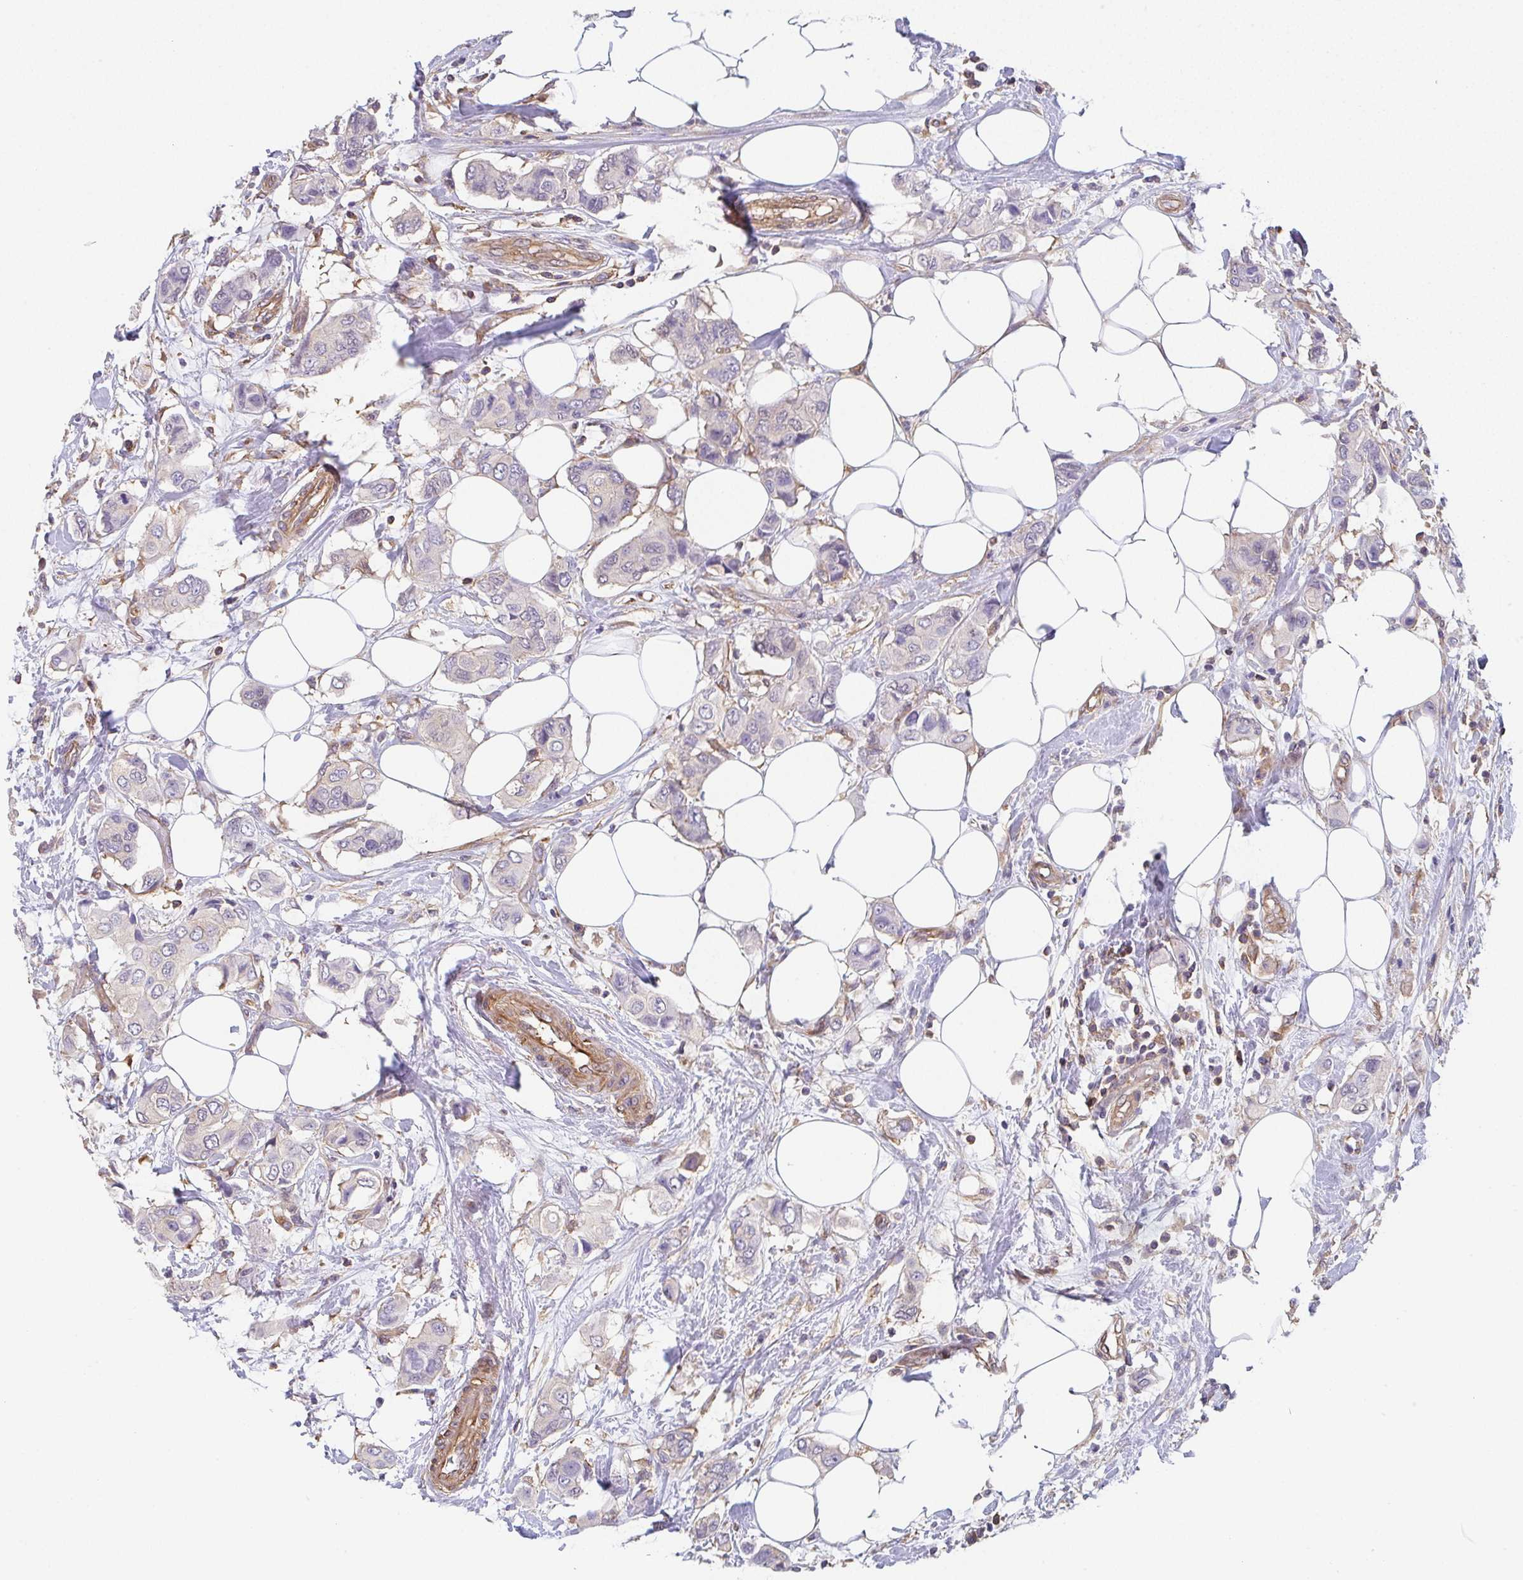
{"staining": {"intensity": "negative", "quantity": "none", "location": "none"}, "tissue": "breast cancer", "cell_type": "Tumor cells", "image_type": "cancer", "snomed": [{"axis": "morphology", "description": "Lobular carcinoma"}, {"axis": "topography", "description": "Breast"}], "caption": "Tumor cells are negative for brown protein staining in breast lobular carcinoma.", "gene": "TMEM229A", "patient": {"sex": "female", "age": 51}}